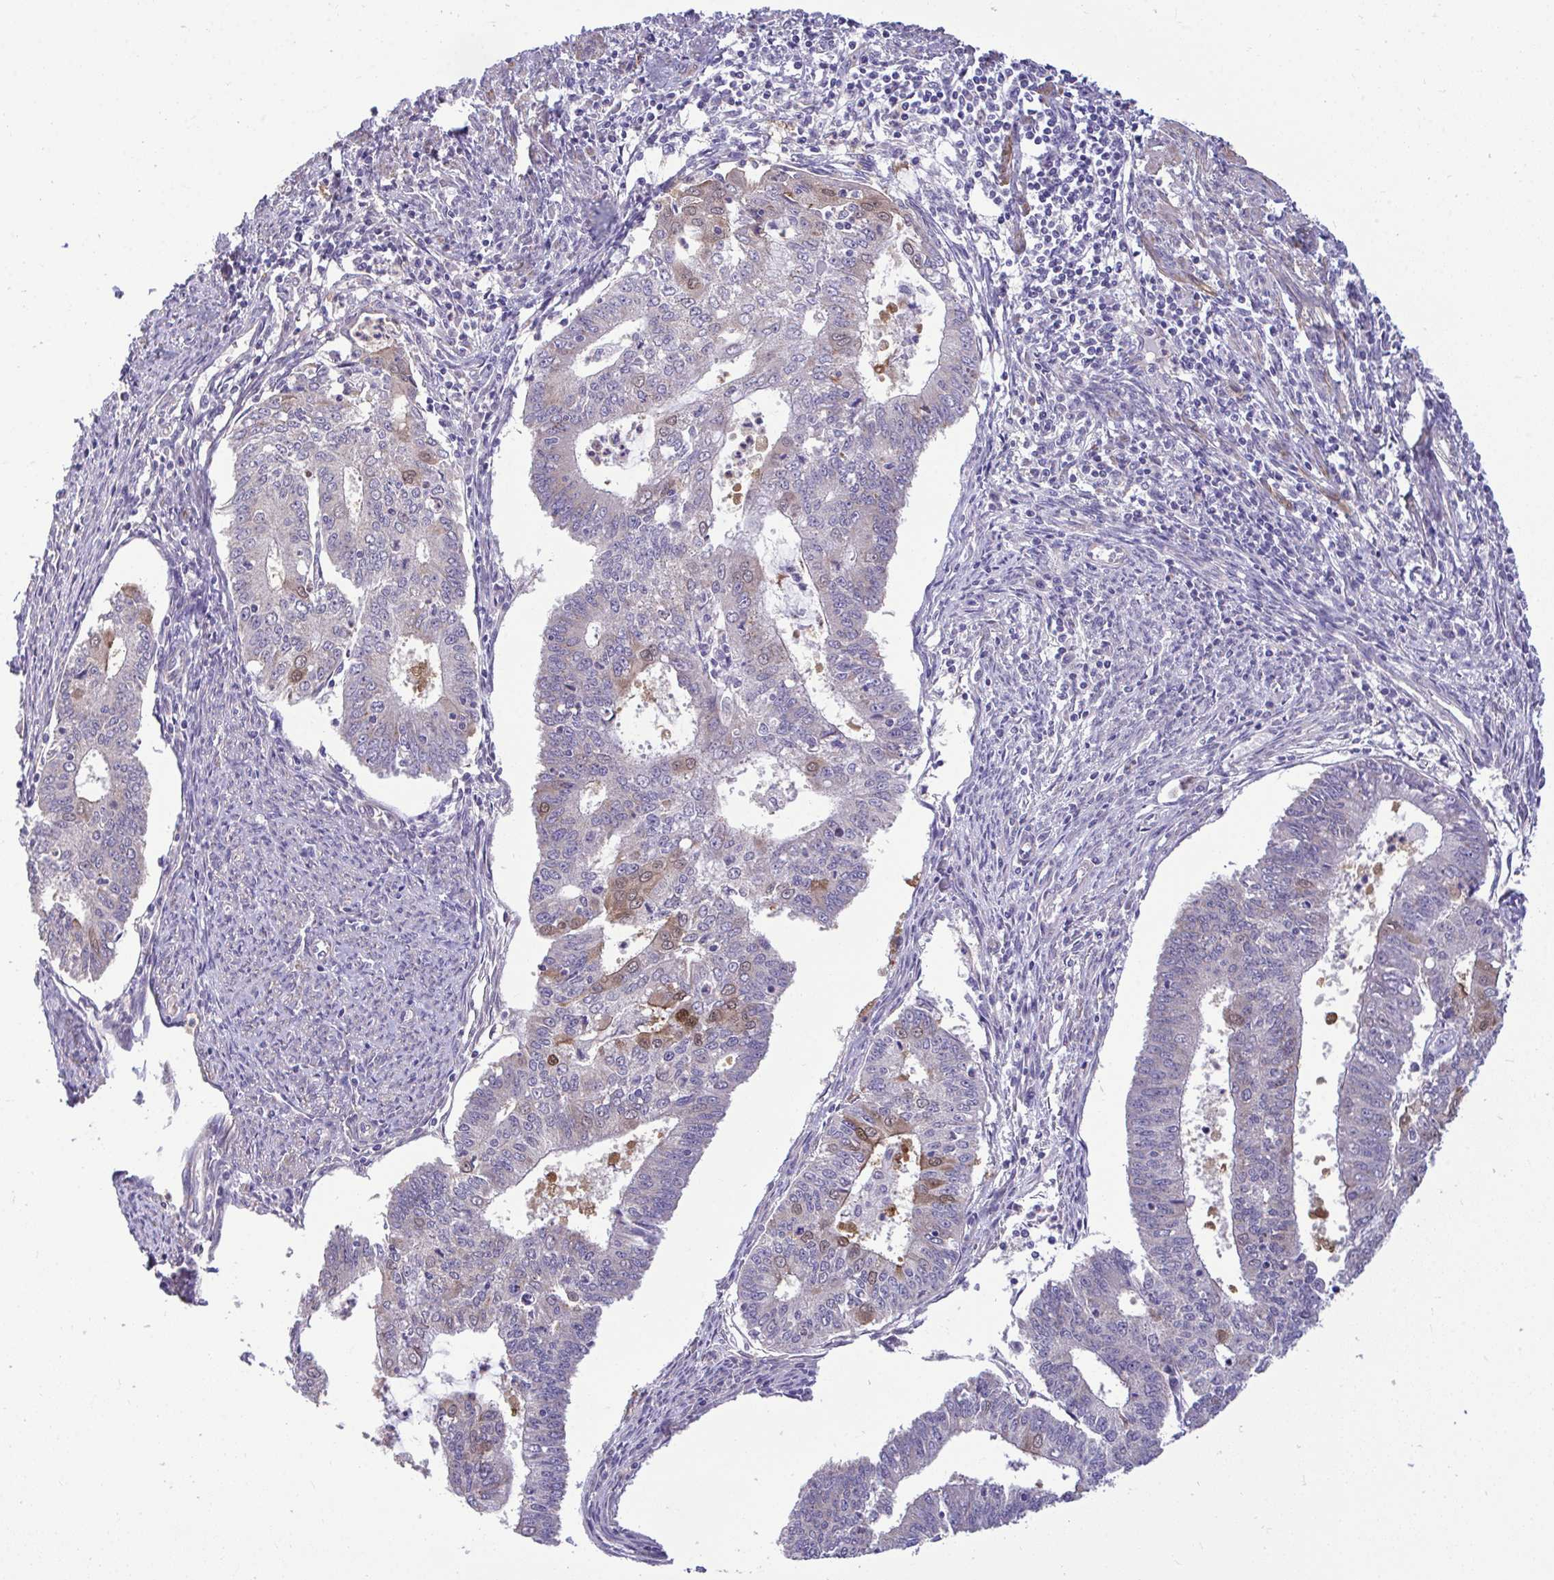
{"staining": {"intensity": "moderate", "quantity": "<25%", "location": "cytoplasmic/membranous"}, "tissue": "endometrial cancer", "cell_type": "Tumor cells", "image_type": "cancer", "snomed": [{"axis": "morphology", "description": "Adenocarcinoma, NOS"}, {"axis": "topography", "description": "Endometrium"}], "caption": "This histopathology image shows immunohistochemistry staining of human endometrial cancer (adenocarcinoma), with low moderate cytoplasmic/membranous staining in about <25% of tumor cells.", "gene": "SARS2", "patient": {"sex": "female", "age": 61}}